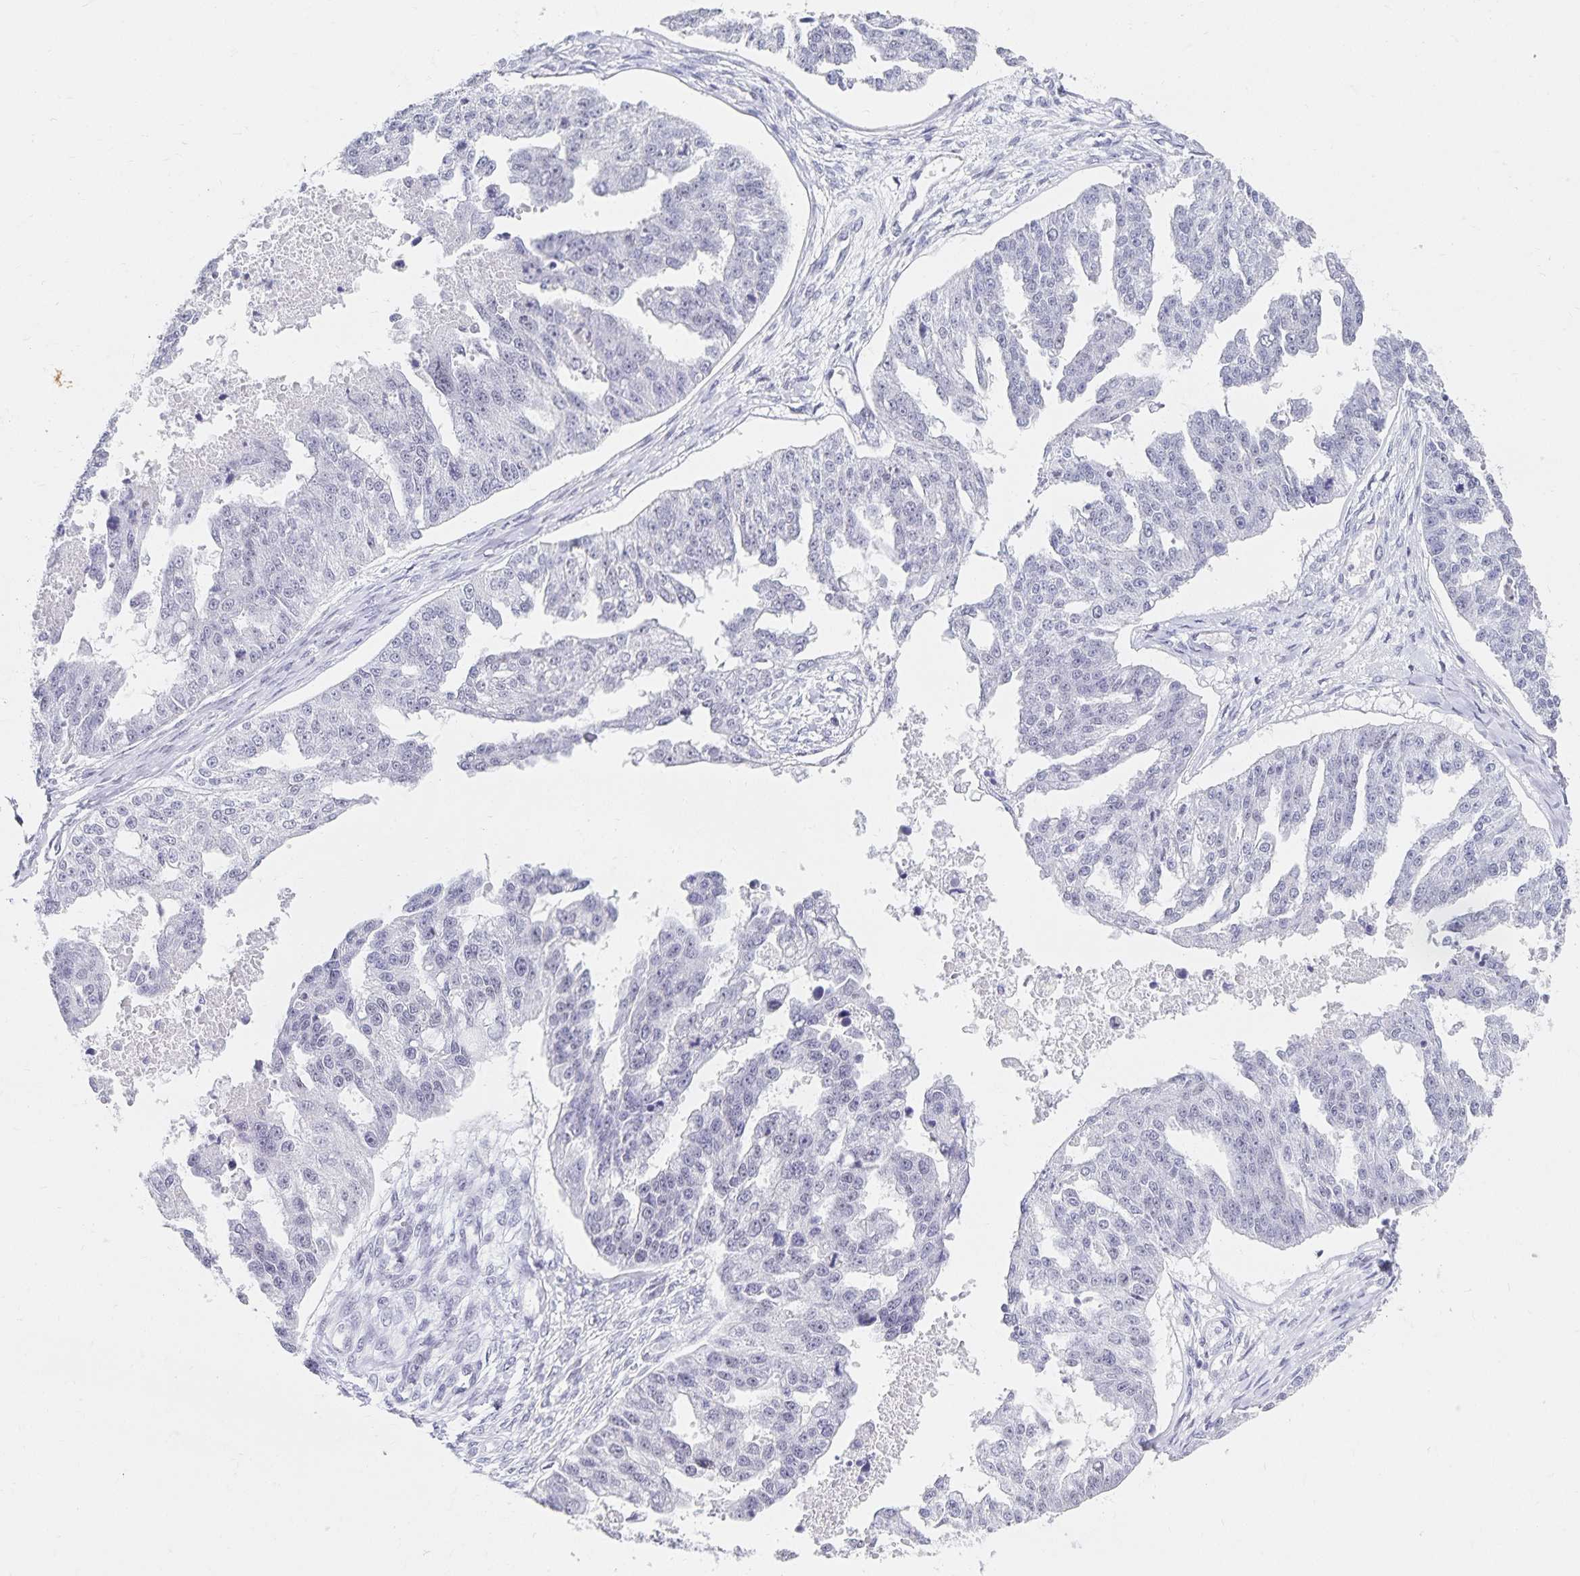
{"staining": {"intensity": "negative", "quantity": "none", "location": "none"}, "tissue": "ovarian cancer", "cell_type": "Tumor cells", "image_type": "cancer", "snomed": [{"axis": "morphology", "description": "Cystadenocarcinoma, serous, NOS"}, {"axis": "topography", "description": "Ovary"}], "caption": "Ovarian serous cystadenocarcinoma was stained to show a protein in brown. There is no significant positivity in tumor cells.", "gene": "C20orf85", "patient": {"sex": "female", "age": 58}}